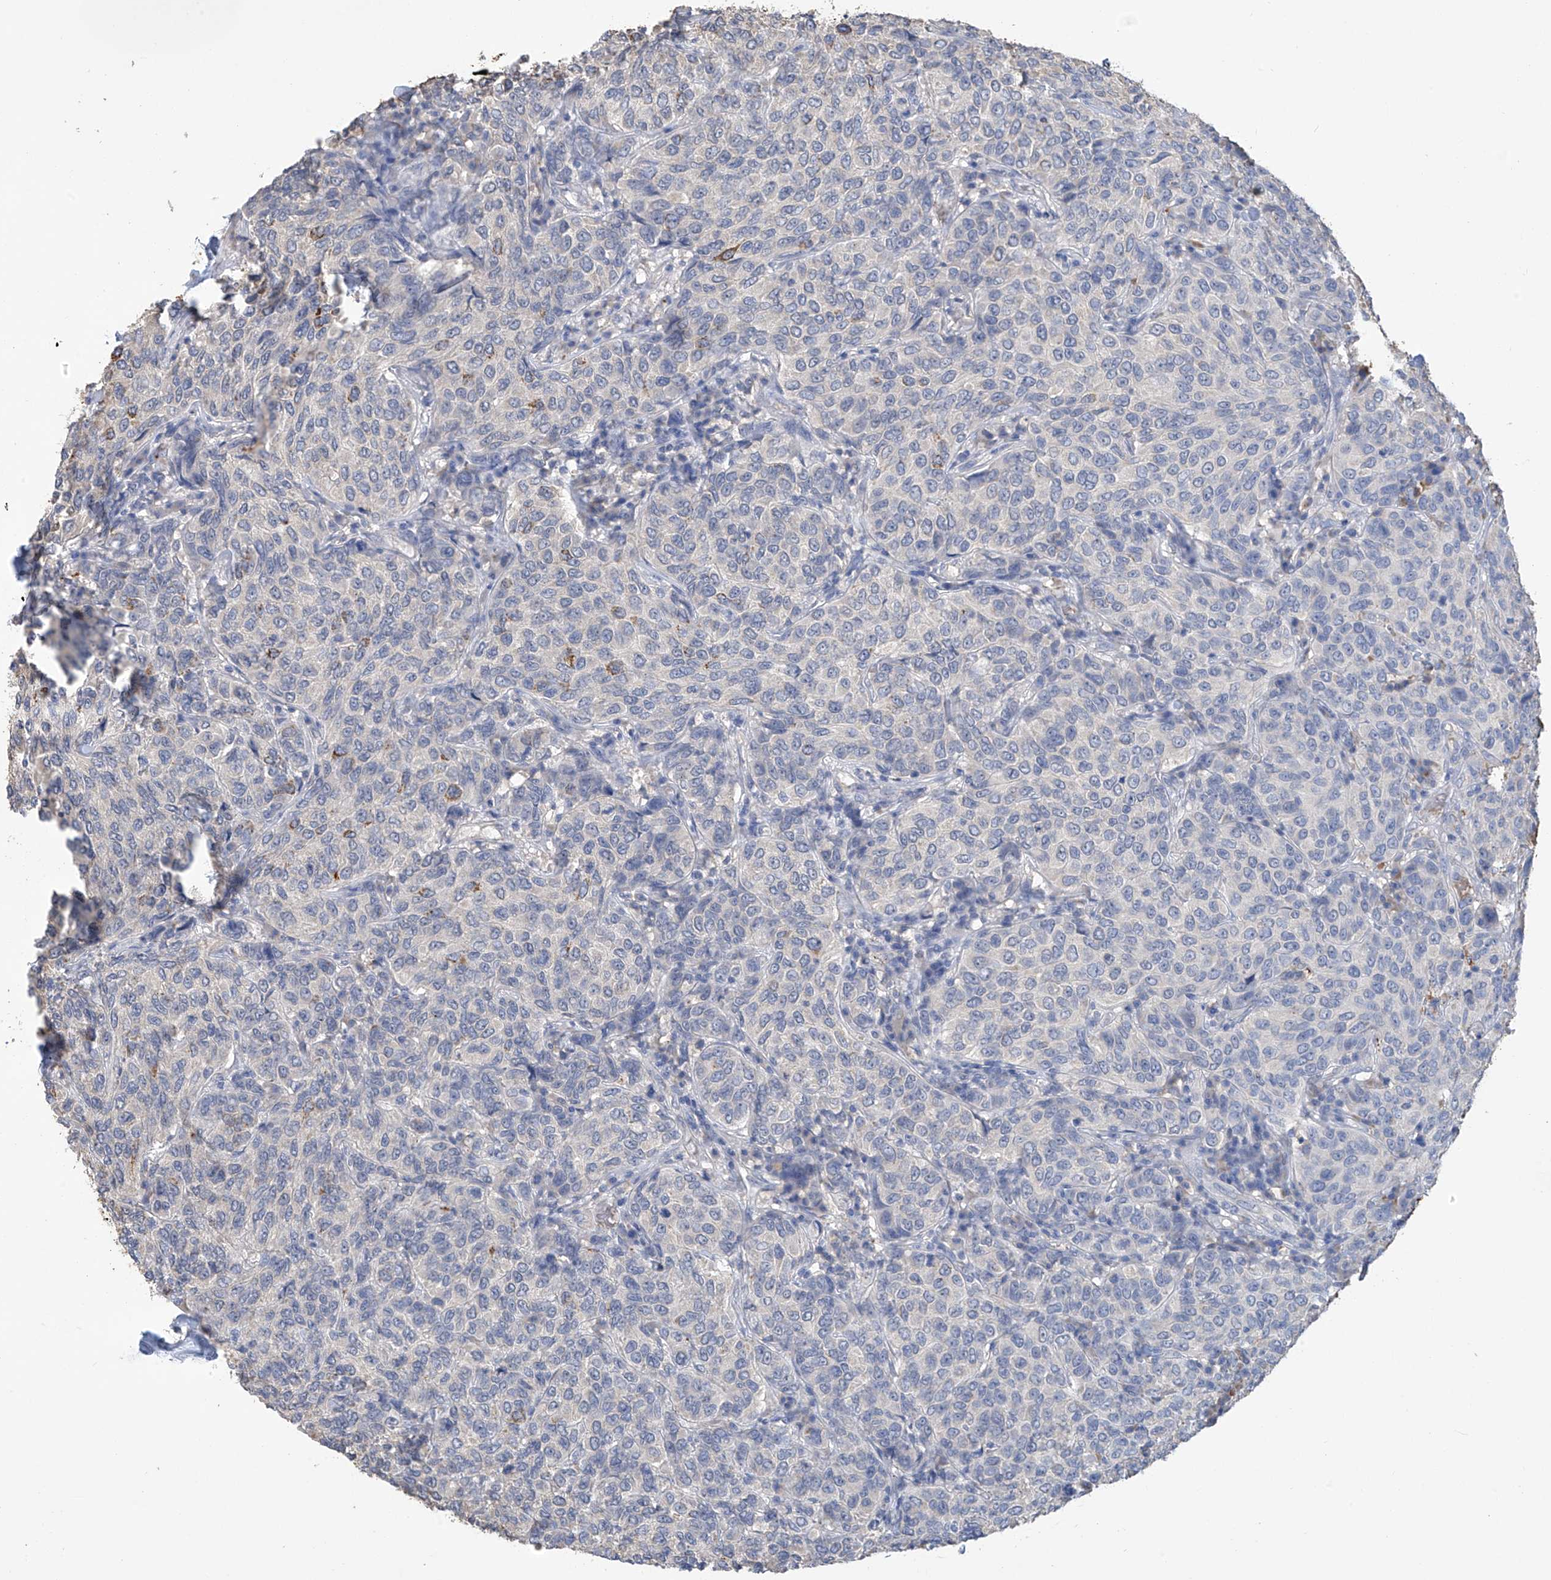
{"staining": {"intensity": "negative", "quantity": "none", "location": "none"}, "tissue": "breast cancer", "cell_type": "Tumor cells", "image_type": "cancer", "snomed": [{"axis": "morphology", "description": "Duct carcinoma"}, {"axis": "topography", "description": "Breast"}], "caption": "High magnification brightfield microscopy of infiltrating ductal carcinoma (breast) stained with DAB (3,3'-diaminobenzidine) (brown) and counterstained with hematoxylin (blue): tumor cells show no significant positivity.", "gene": "OGT", "patient": {"sex": "female", "age": 55}}